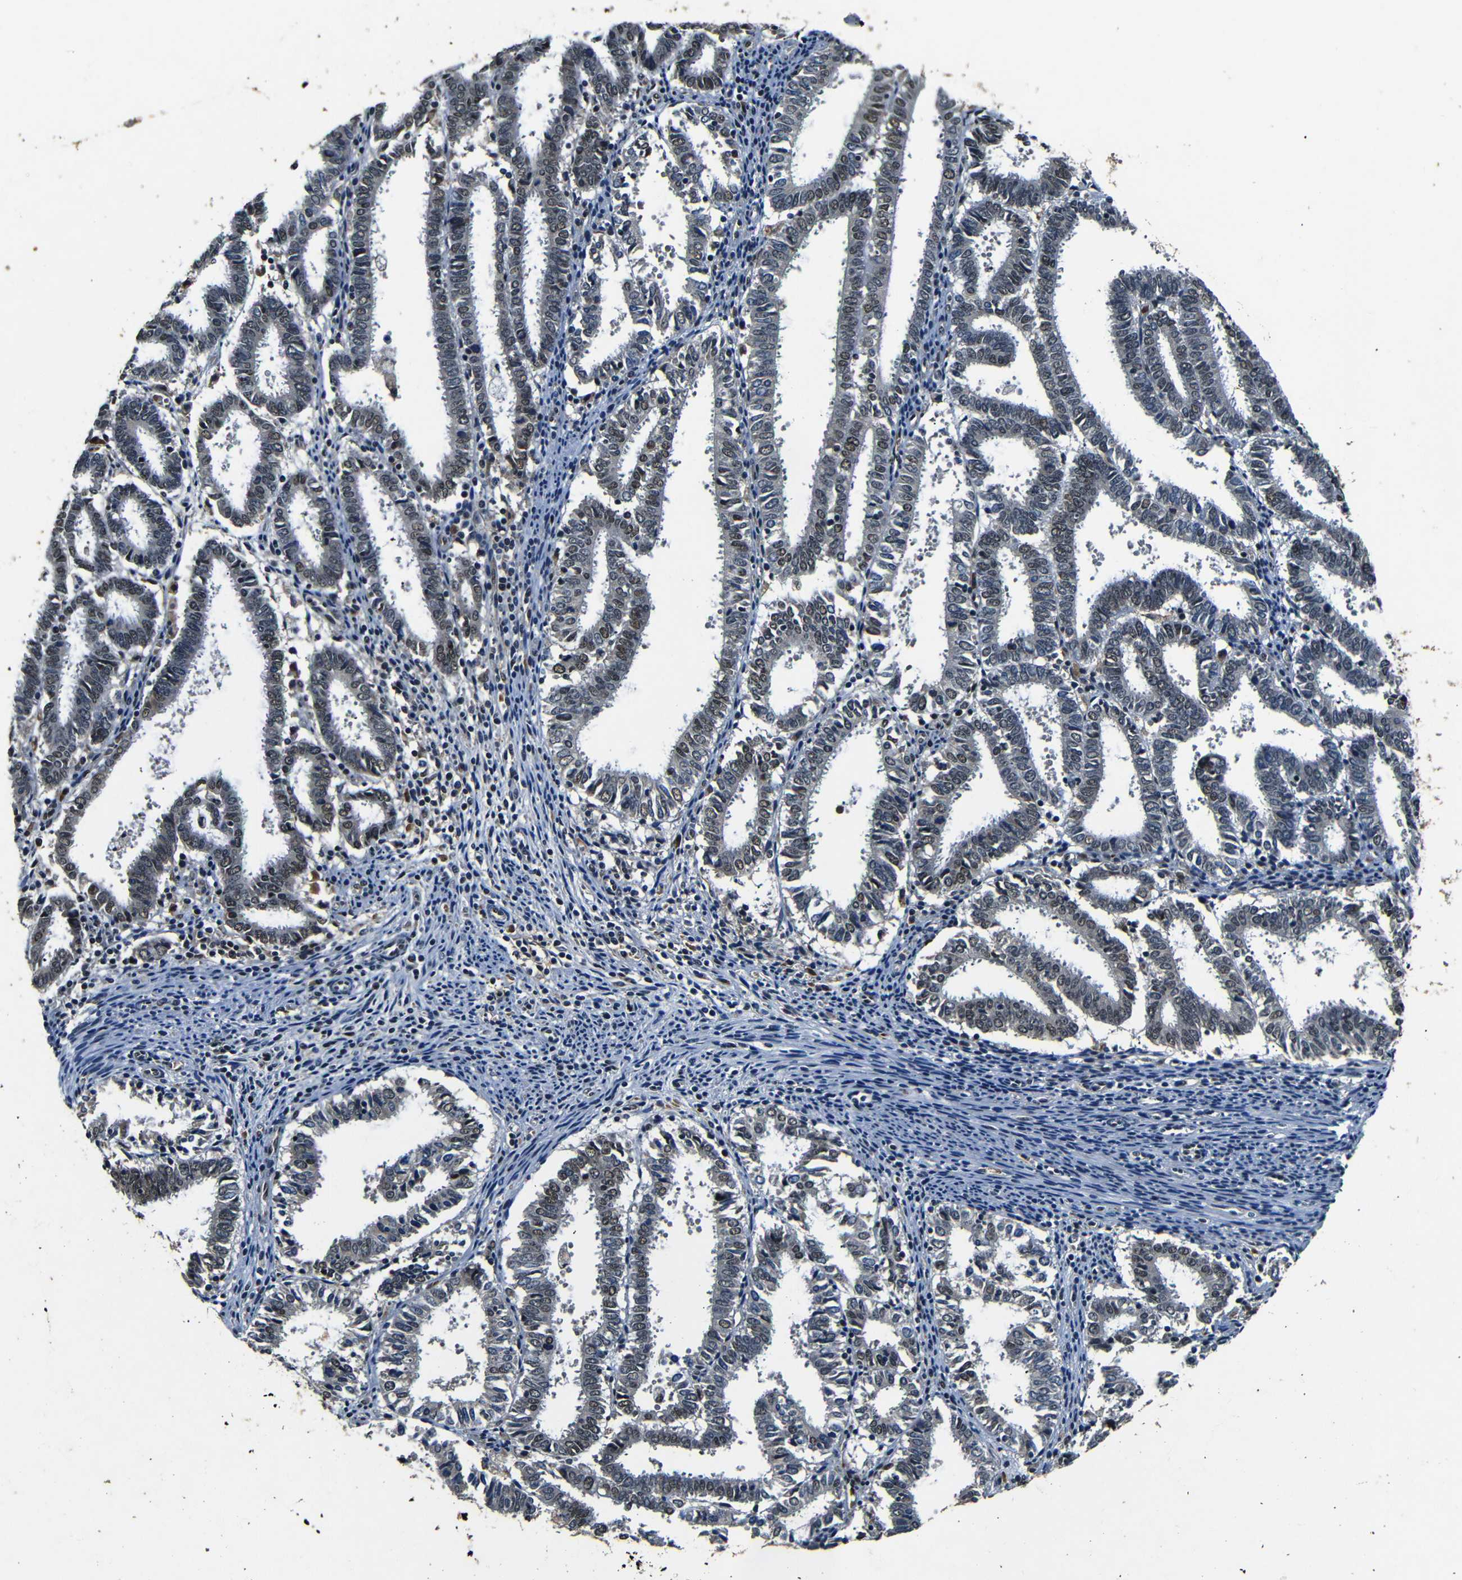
{"staining": {"intensity": "weak", "quantity": ">75%", "location": "nuclear"}, "tissue": "endometrial cancer", "cell_type": "Tumor cells", "image_type": "cancer", "snomed": [{"axis": "morphology", "description": "Adenocarcinoma, NOS"}, {"axis": "topography", "description": "Uterus"}], "caption": "Tumor cells reveal low levels of weak nuclear staining in about >75% of cells in human endometrial cancer.", "gene": "FOXD4", "patient": {"sex": "female", "age": 83}}